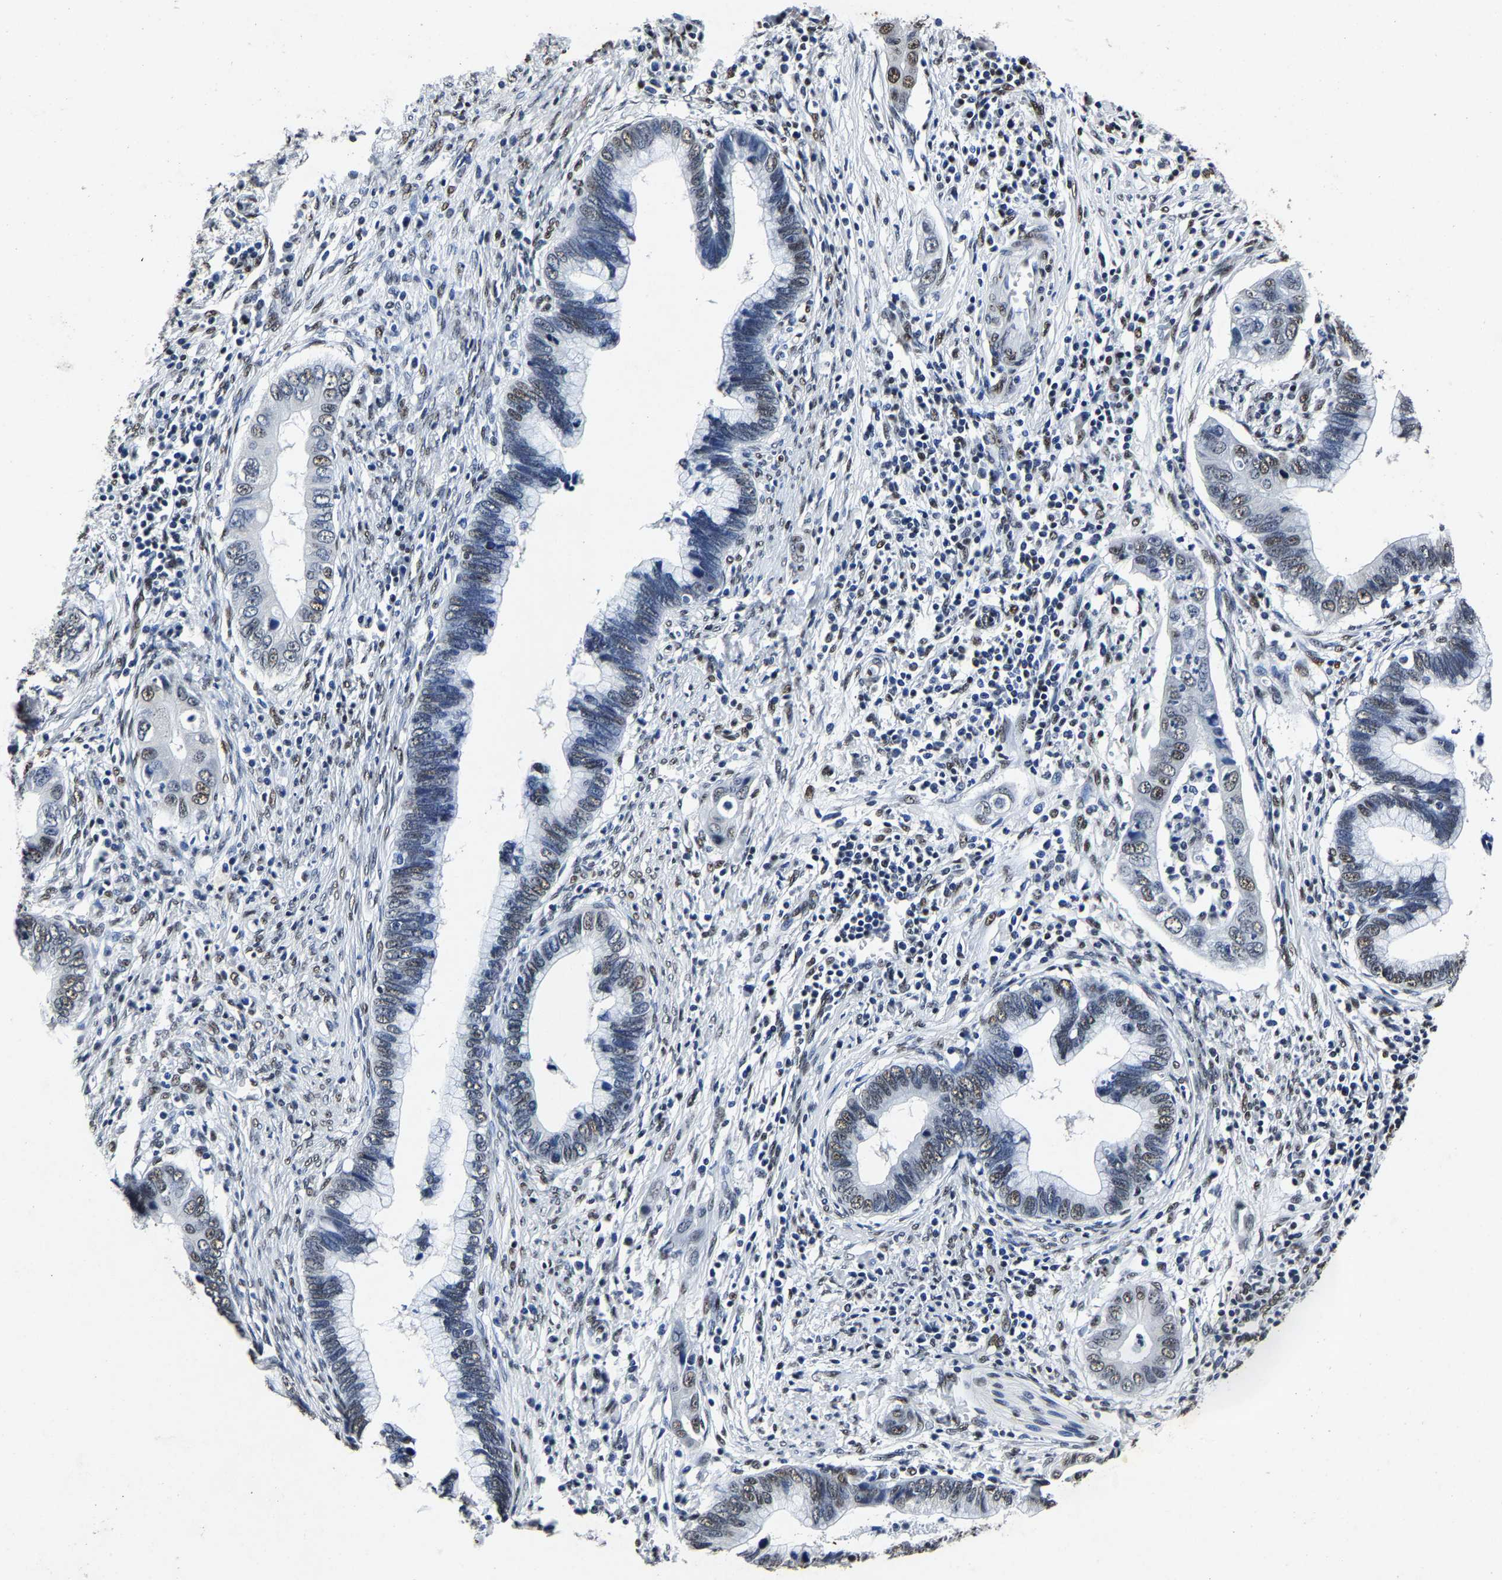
{"staining": {"intensity": "moderate", "quantity": "25%-75%", "location": "nuclear"}, "tissue": "cervical cancer", "cell_type": "Tumor cells", "image_type": "cancer", "snomed": [{"axis": "morphology", "description": "Adenocarcinoma, NOS"}, {"axis": "topography", "description": "Cervix"}], "caption": "The immunohistochemical stain highlights moderate nuclear positivity in tumor cells of cervical adenocarcinoma tissue.", "gene": "RBM45", "patient": {"sex": "female", "age": 44}}